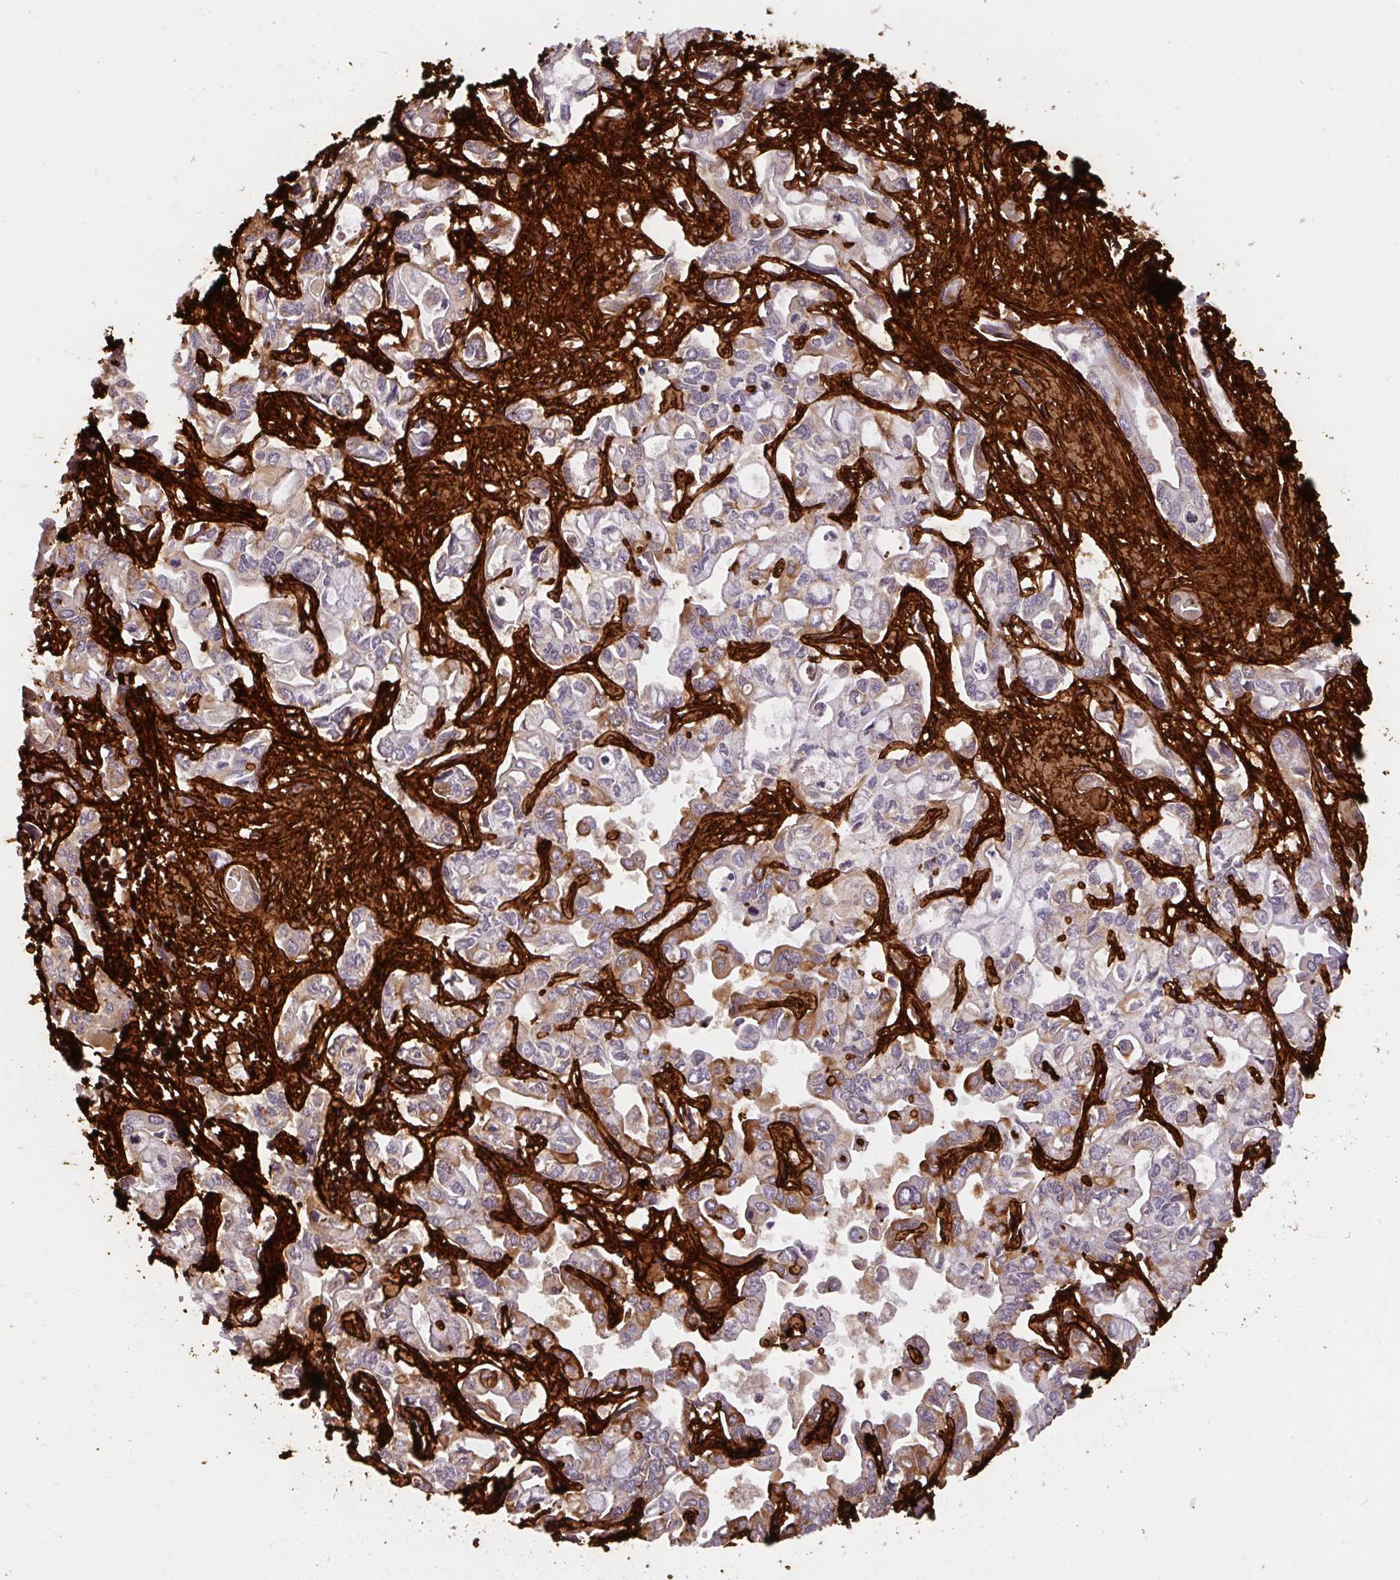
{"staining": {"intensity": "moderate", "quantity": "<25%", "location": "cytoplasmic/membranous"}, "tissue": "liver cancer", "cell_type": "Tumor cells", "image_type": "cancer", "snomed": [{"axis": "morphology", "description": "Cholangiocarcinoma"}, {"axis": "topography", "description": "Liver"}], "caption": "A brown stain labels moderate cytoplasmic/membranous staining of a protein in human cholangiocarcinoma (liver) tumor cells.", "gene": "COL3A1", "patient": {"sex": "female", "age": 64}}